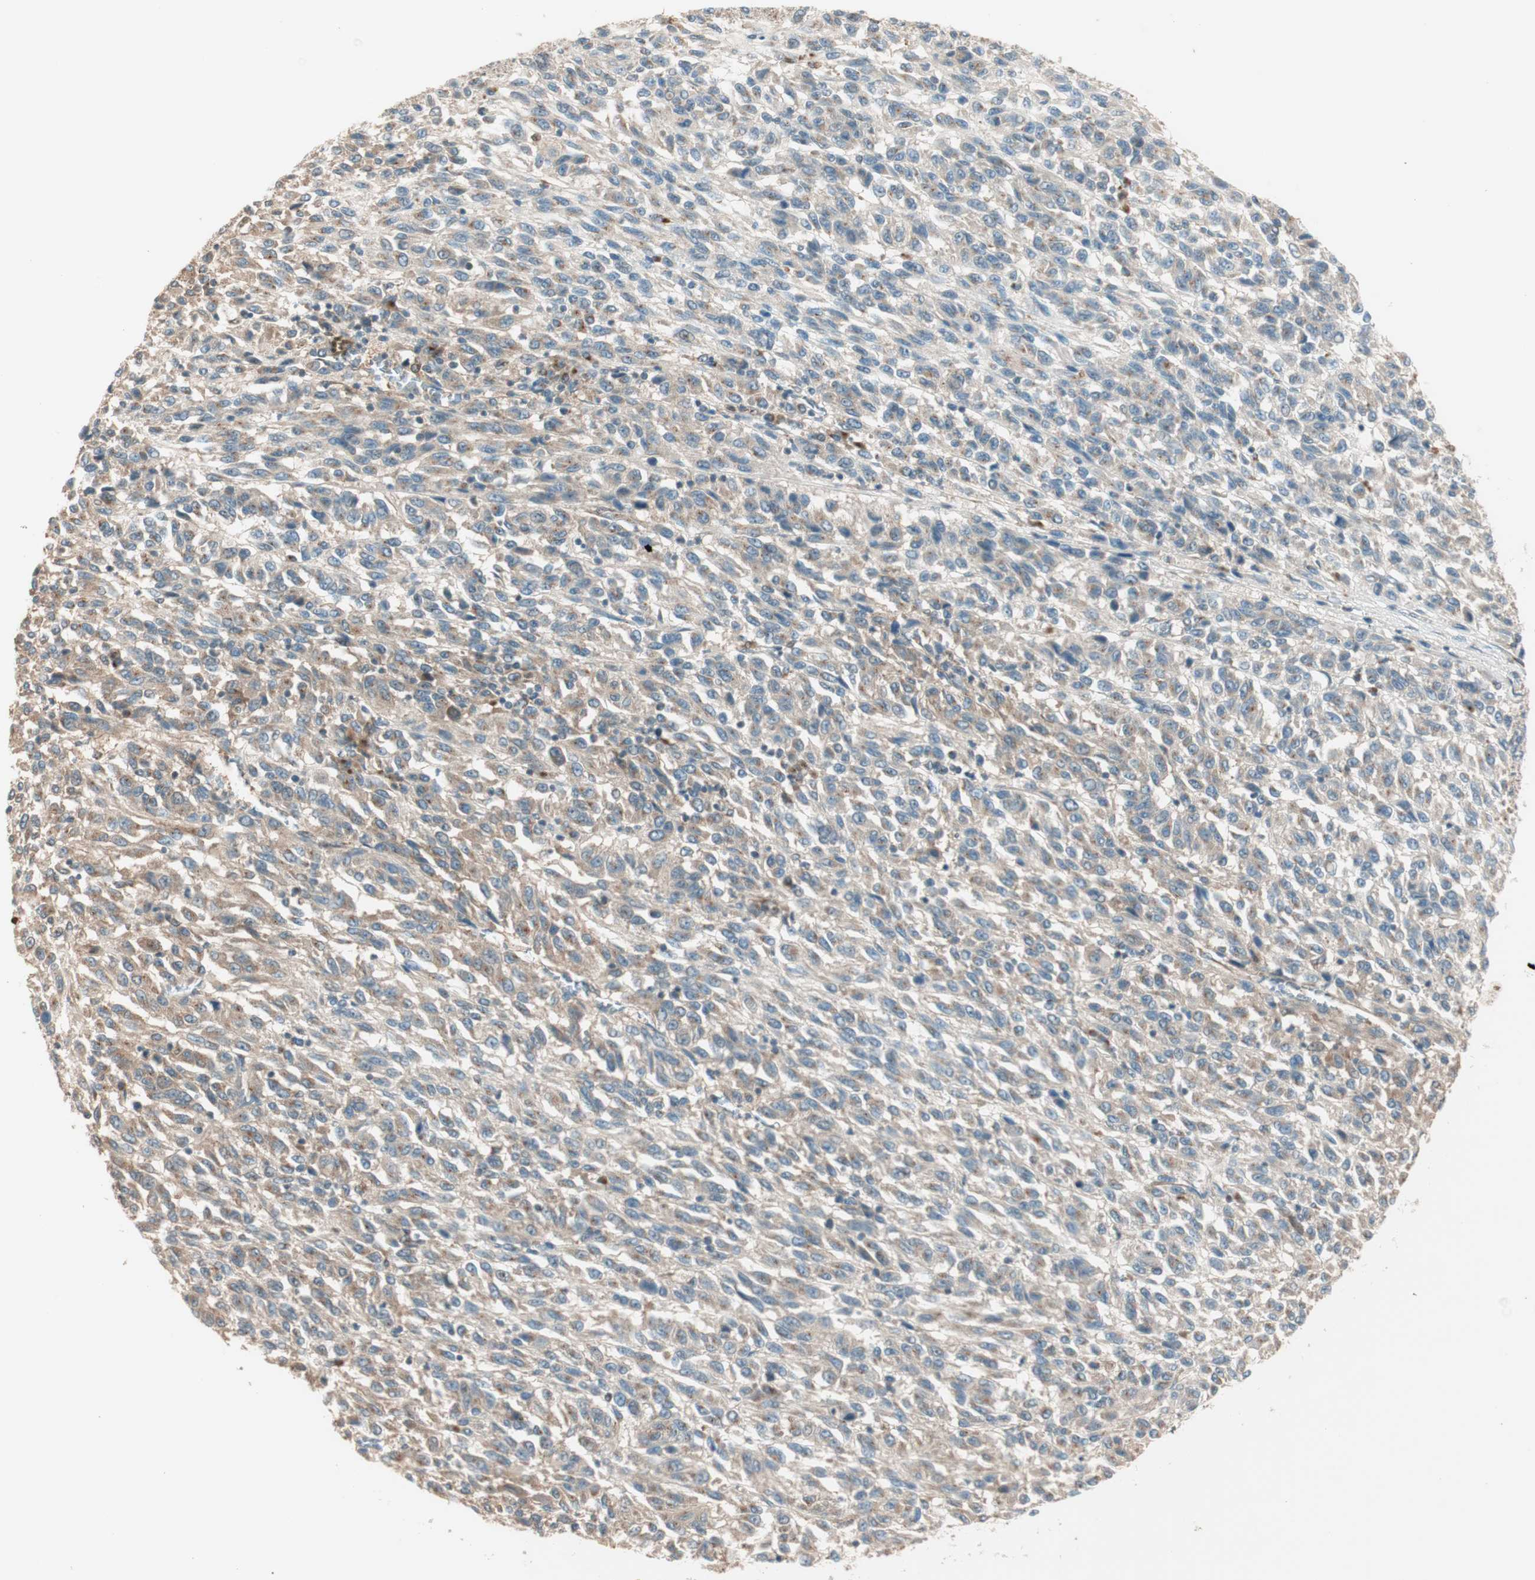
{"staining": {"intensity": "weak", "quantity": ">75%", "location": "cytoplasmic/membranous"}, "tissue": "melanoma", "cell_type": "Tumor cells", "image_type": "cancer", "snomed": [{"axis": "morphology", "description": "Malignant melanoma, Metastatic site"}, {"axis": "topography", "description": "Lung"}], "caption": "Tumor cells demonstrate low levels of weak cytoplasmic/membranous positivity in approximately >75% of cells in malignant melanoma (metastatic site). (DAB (3,3'-diaminobenzidine) IHC, brown staining for protein, blue staining for nuclei).", "gene": "SEC16A", "patient": {"sex": "male", "age": 64}}